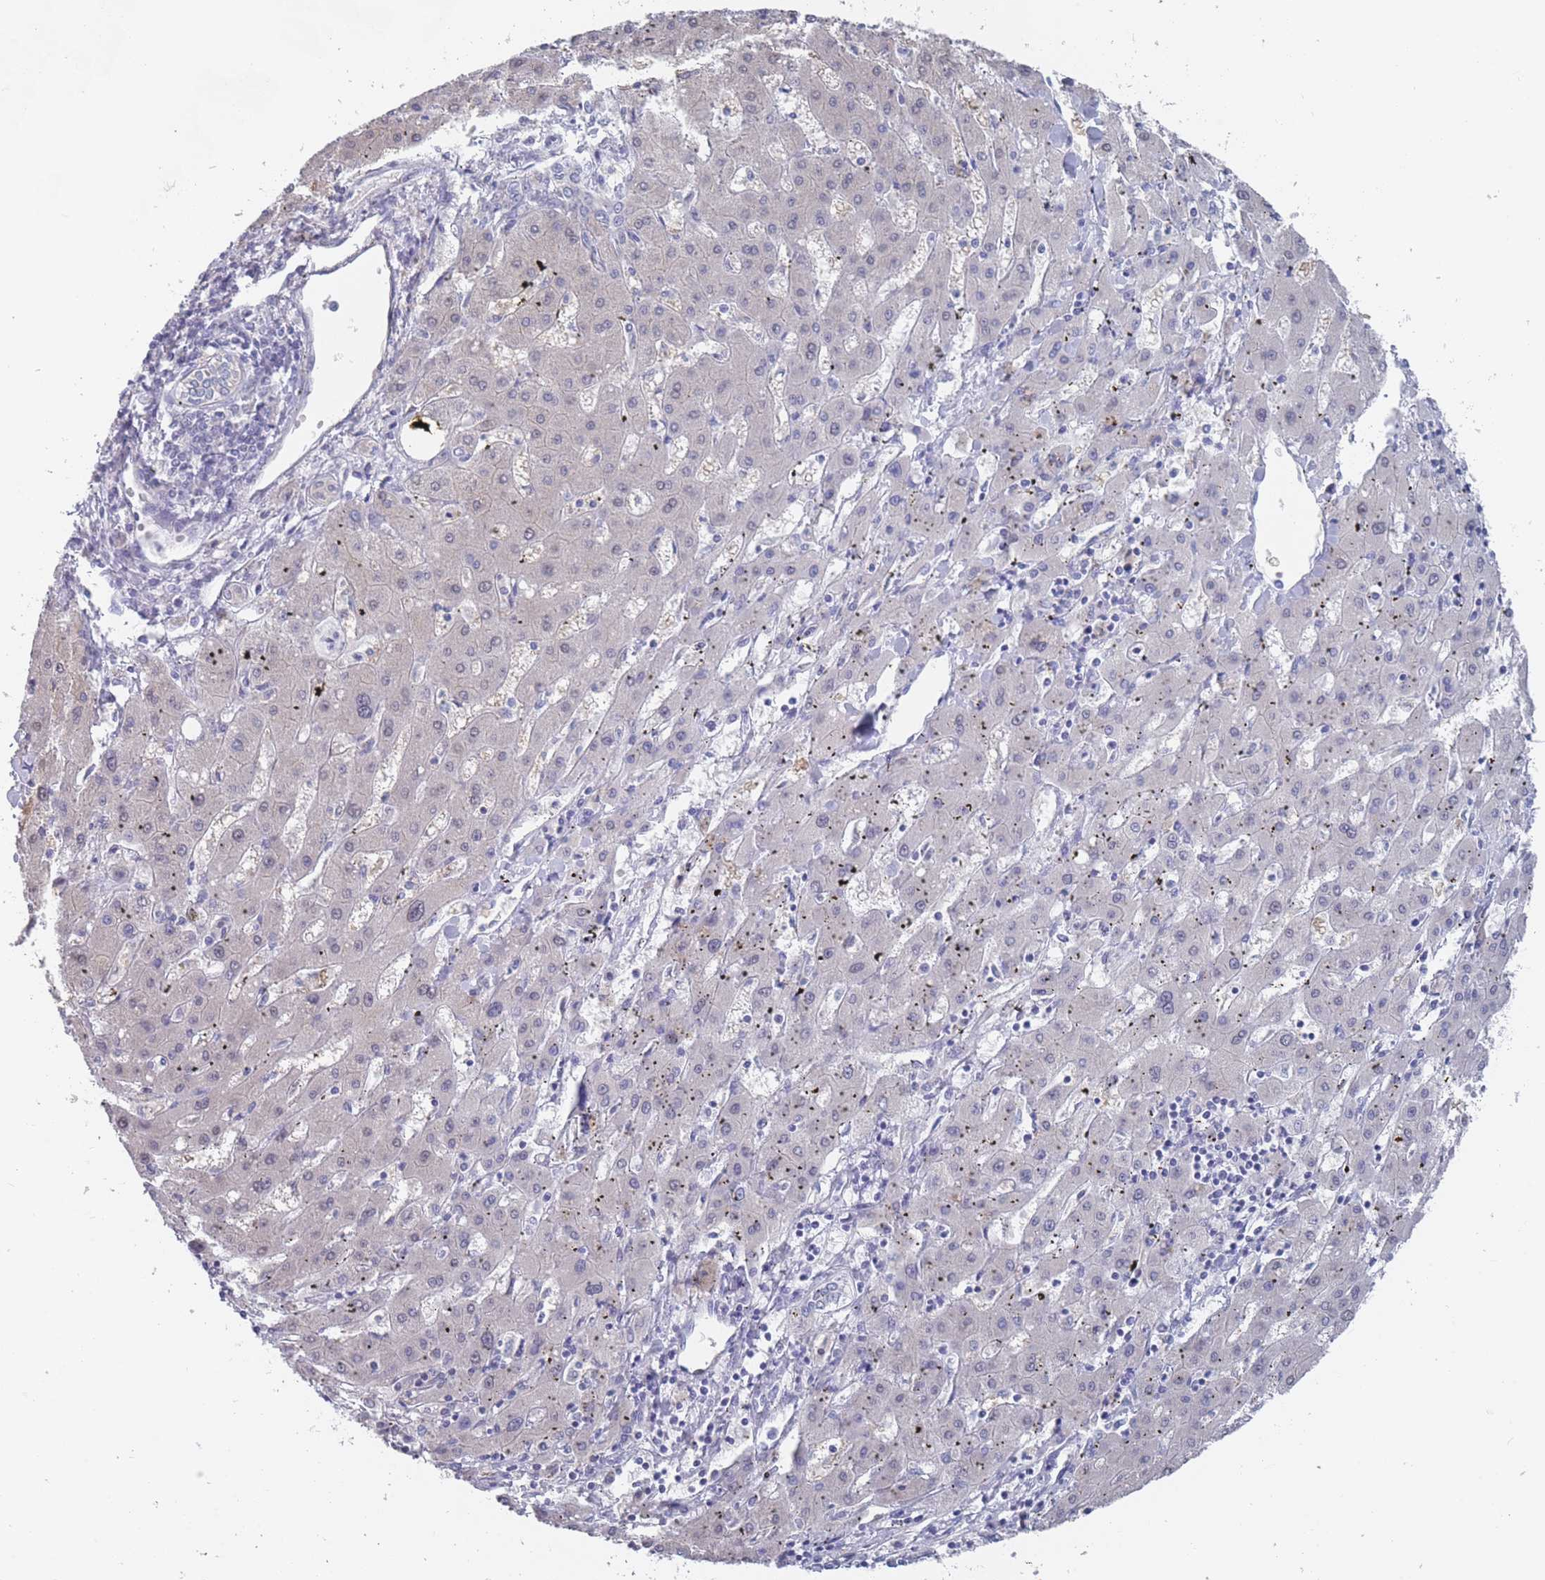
{"staining": {"intensity": "negative", "quantity": "none", "location": "none"}, "tissue": "liver cancer", "cell_type": "Tumor cells", "image_type": "cancer", "snomed": [{"axis": "morphology", "description": "Carcinoma, Hepatocellular, NOS"}, {"axis": "topography", "description": "Liver"}], "caption": "Image shows no protein positivity in tumor cells of liver cancer tissue. Brightfield microscopy of immunohistochemistry stained with DAB (brown) and hematoxylin (blue), captured at high magnification.", "gene": "CYP51A1", "patient": {"sex": "male", "age": 72}}